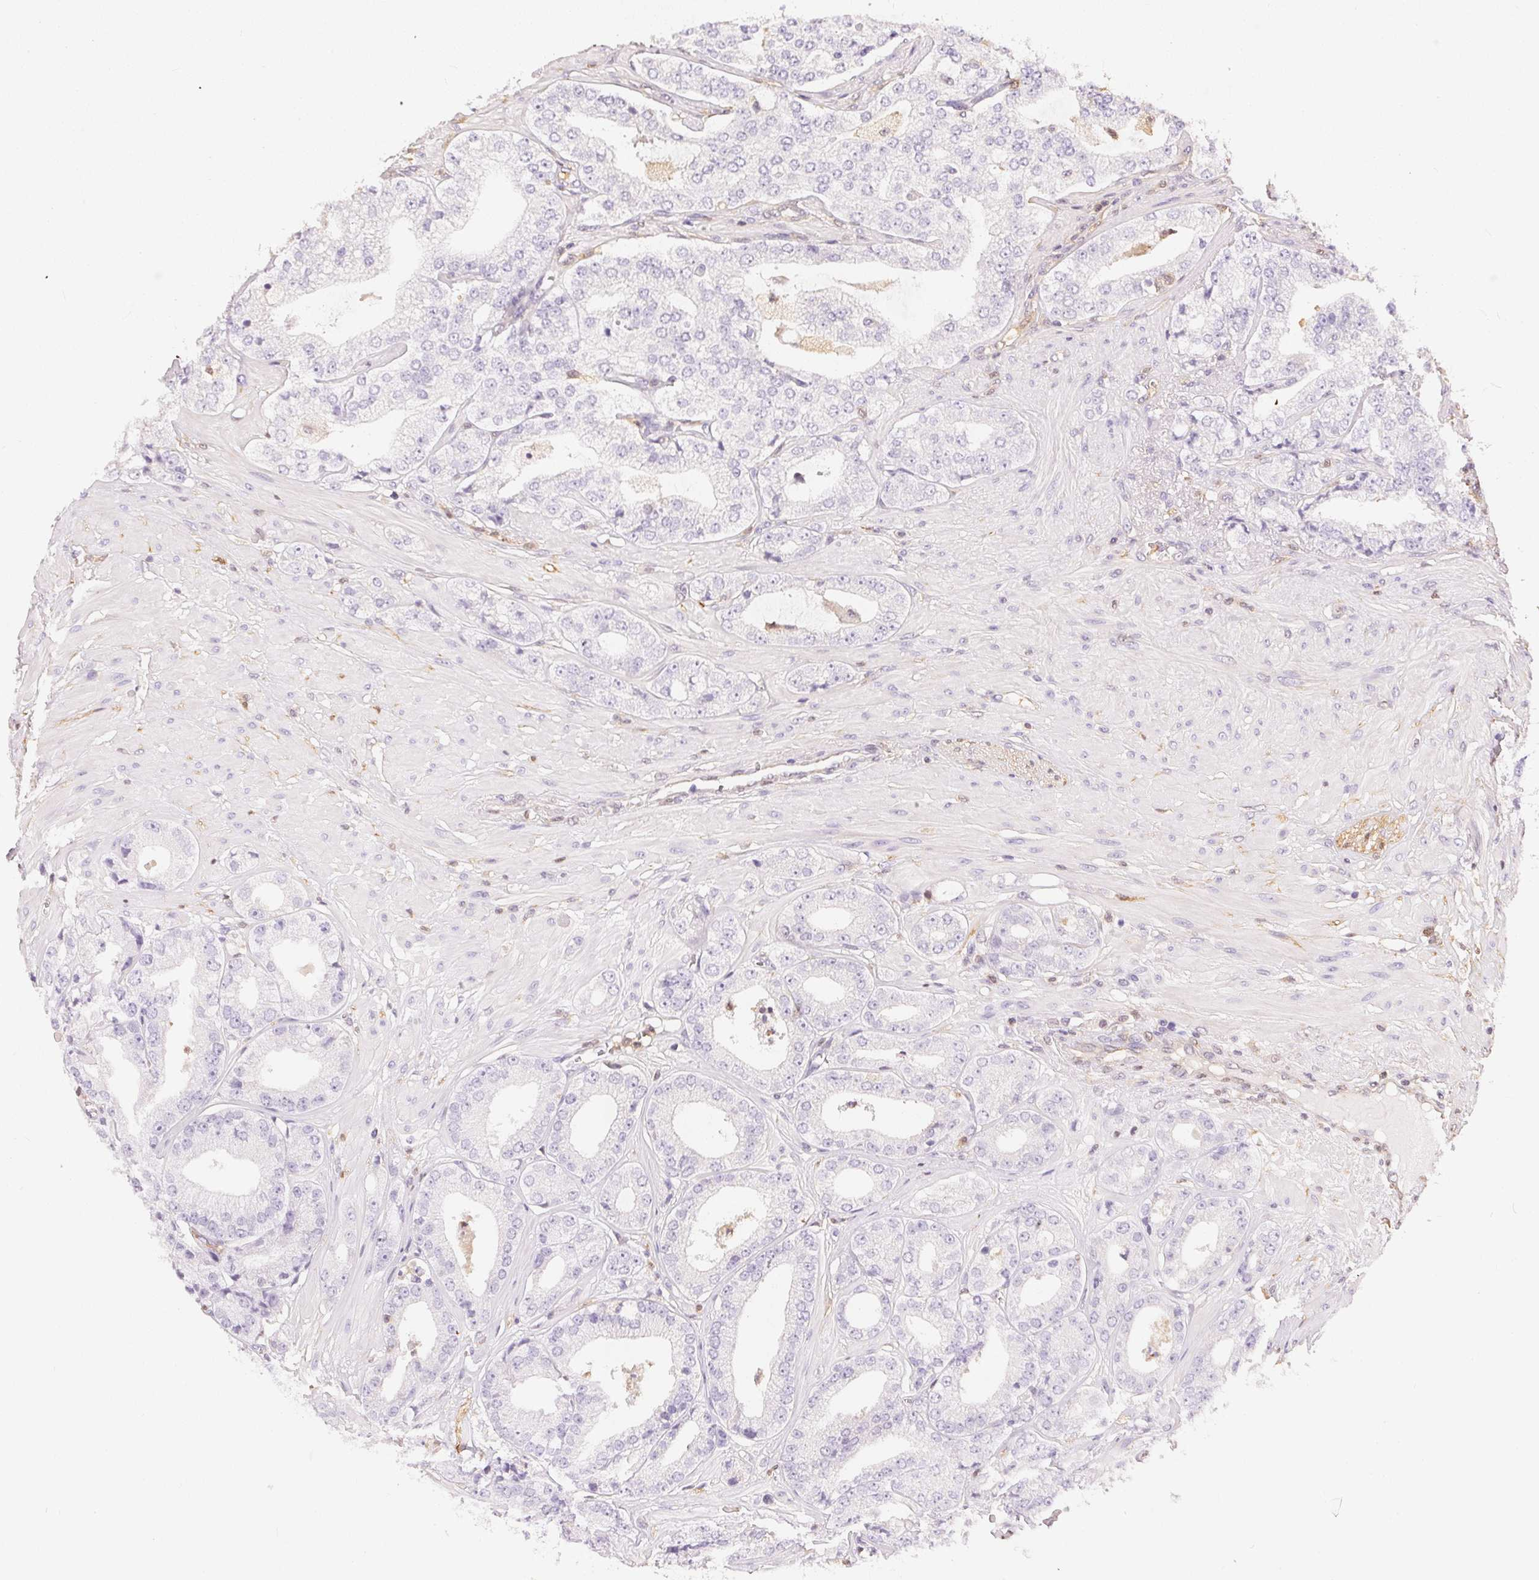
{"staining": {"intensity": "negative", "quantity": "none", "location": "none"}, "tissue": "prostate cancer", "cell_type": "Tumor cells", "image_type": "cancer", "snomed": [{"axis": "morphology", "description": "Adenocarcinoma, Low grade"}, {"axis": "topography", "description": "Prostate"}], "caption": "An image of human prostate cancer (low-grade adenocarcinoma) is negative for staining in tumor cells.", "gene": "S100A3", "patient": {"sex": "male", "age": 60}}